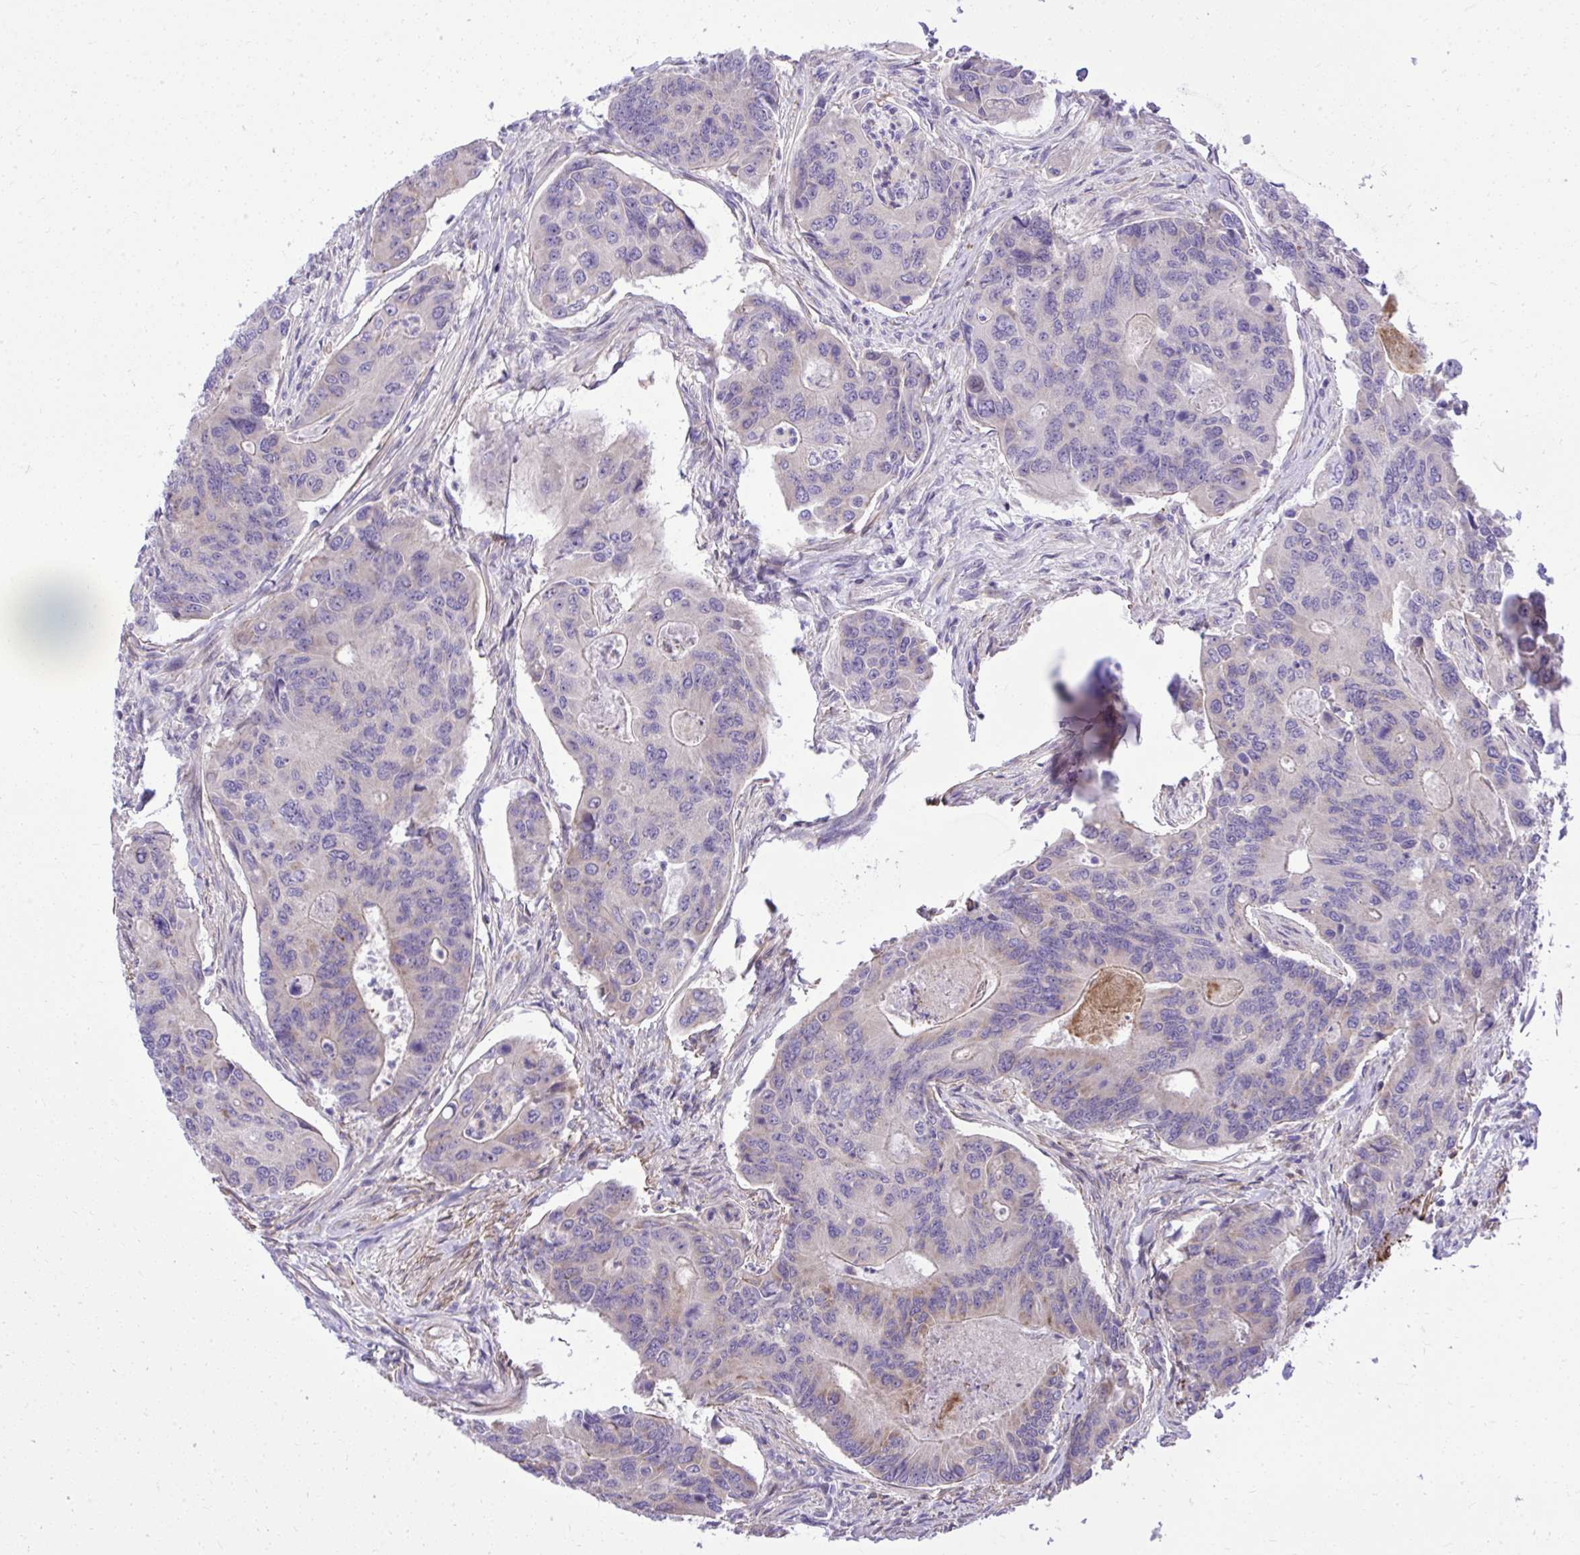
{"staining": {"intensity": "negative", "quantity": "none", "location": "none"}, "tissue": "colorectal cancer", "cell_type": "Tumor cells", "image_type": "cancer", "snomed": [{"axis": "morphology", "description": "Adenocarcinoma, NOS"}, {"axis": "topography", "description": "Colon"}], "caption": "IHC of human colorectal adenocarcinoma demonstrates no staining in tumor cells.", "gene": "GRK4", "patient": {"sex": "female", "age": 67}}